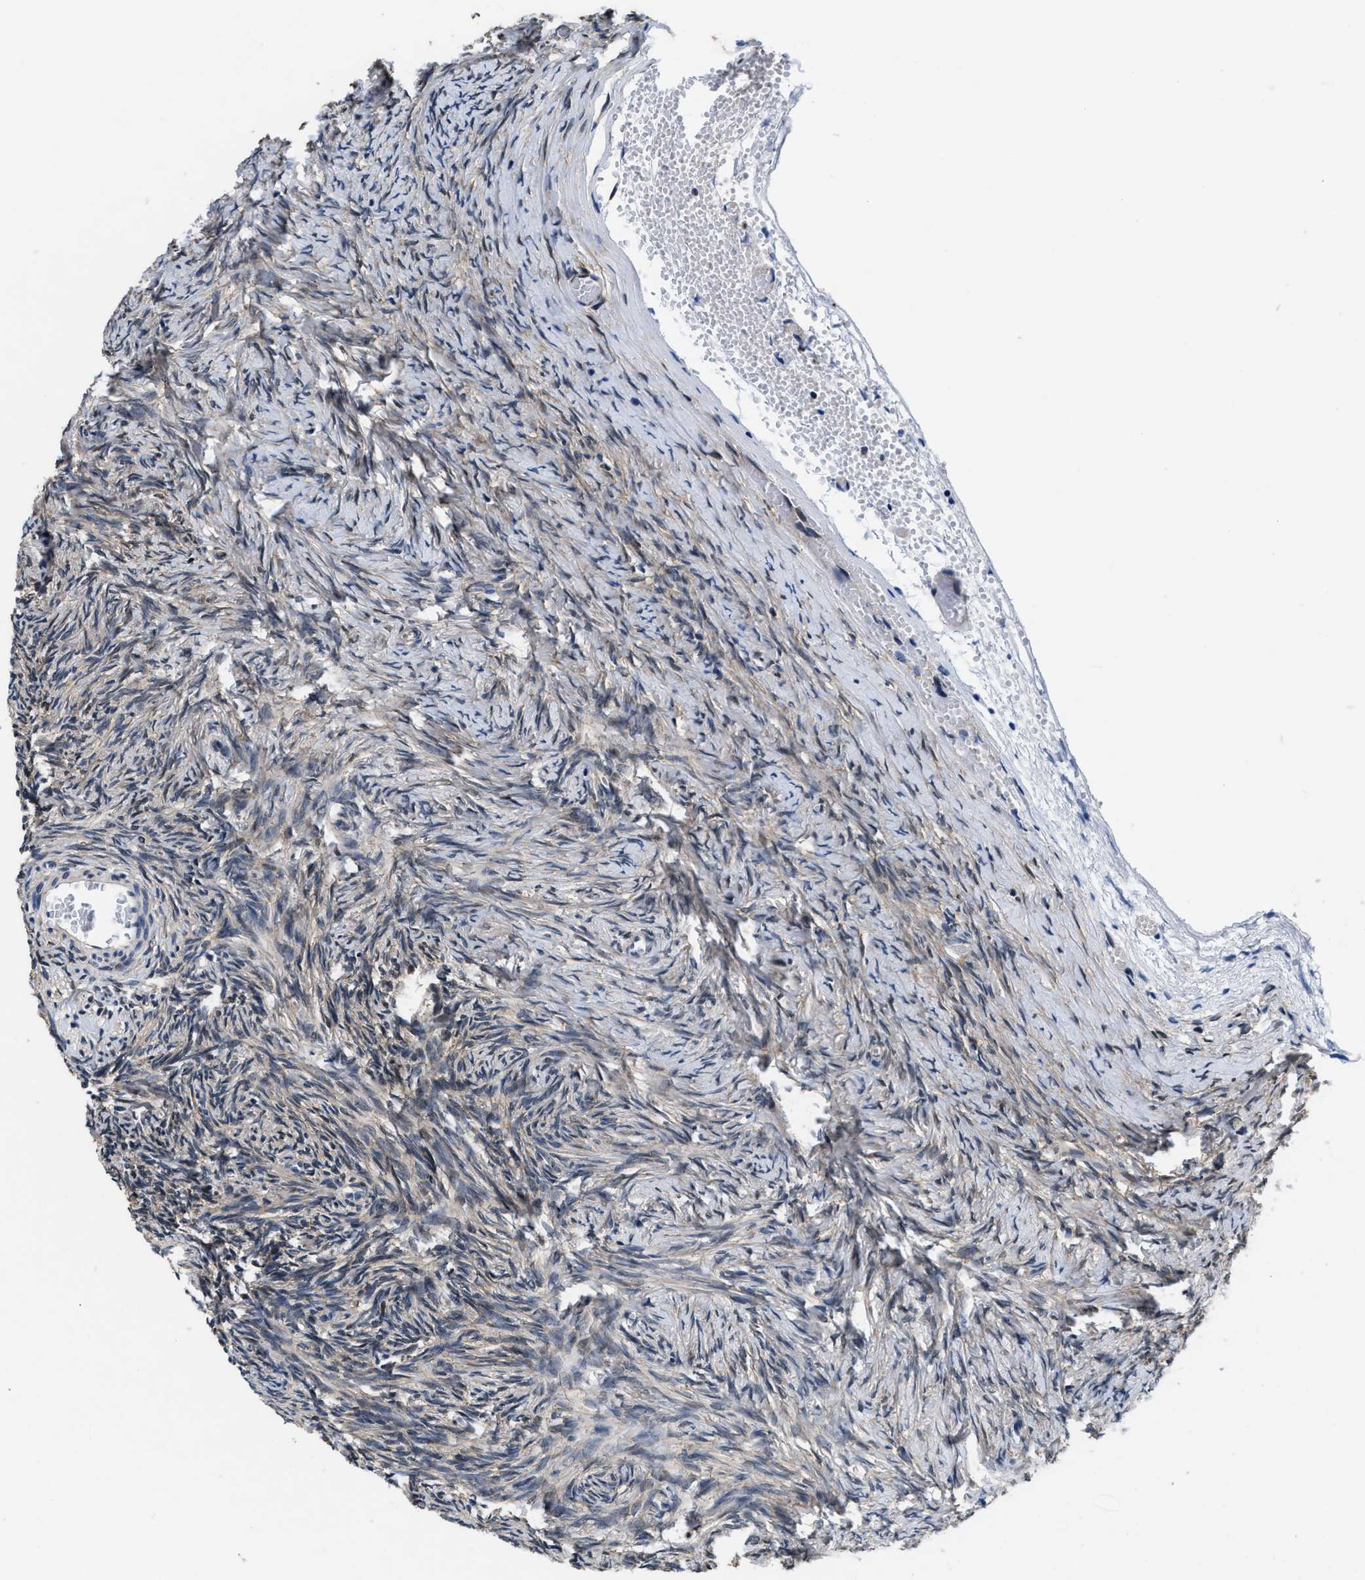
{"staining": {"intensity": "negative", "quantity": "none", "location": "none"}, "tissue": "ovary", "cell_type": "Ovarian stroma cells", "image_type": "normal", "snomed": [{"axis": "morphology", "description": "Normal tissue, NOS"}, {"axis": "topography", "description": "Ovary"}], "caption": "Immunohistochemistry (IHC) image of normal human ovary stained for a protein (brown), which shows no positivity in ovarian stroma cells.", "gene": "PHPT1", "patient": {"sex": "female", "age": 27}}